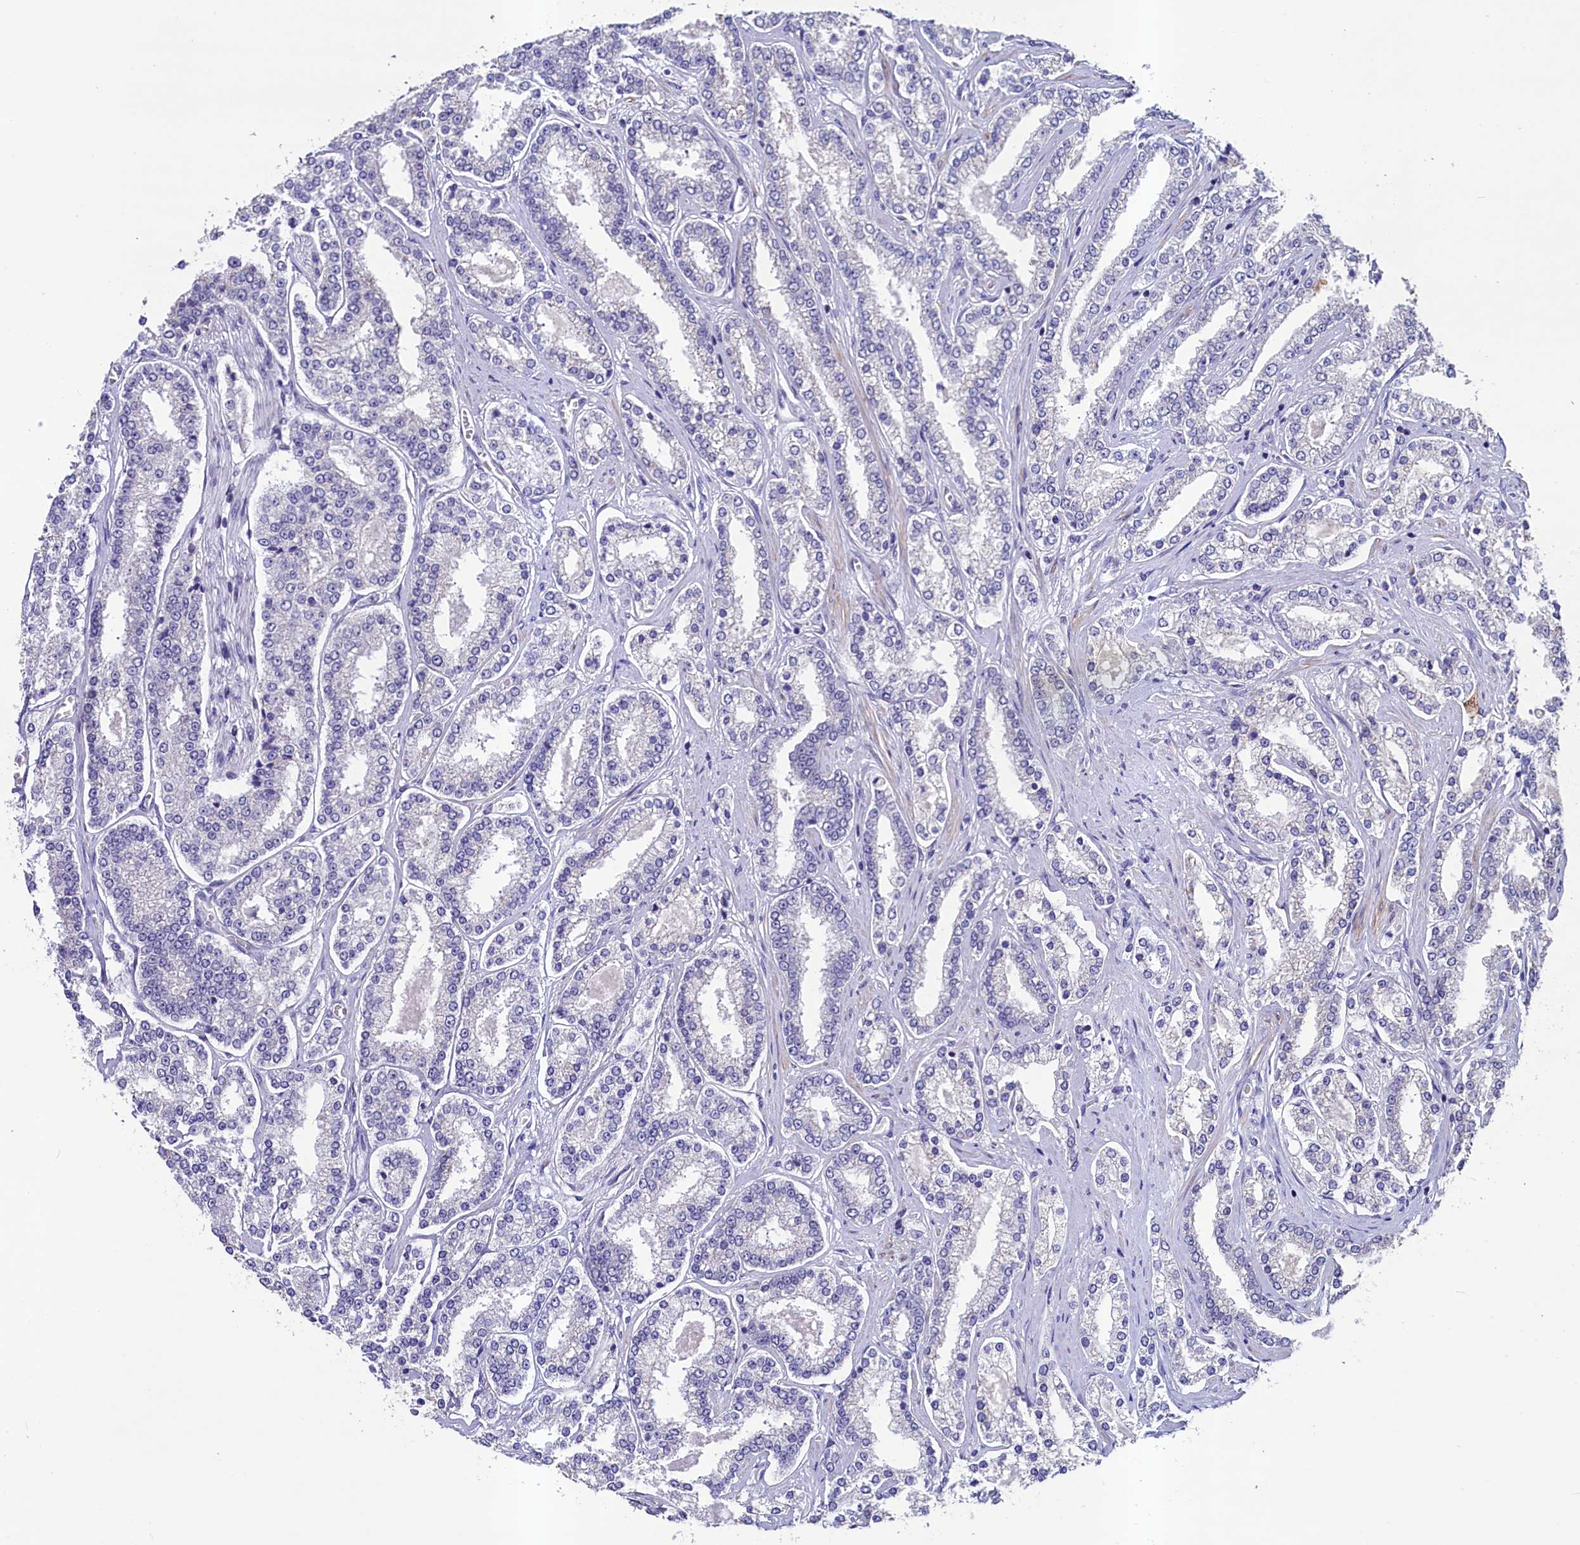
{"staining": {"intensity": "negative", "quantity": "none", "location": "none"}, "tissue": "prostate cancer", "cell_type": "Tumor cells", "image_type": "cancer", "snomed": [{"axis": "morphology", "description": "Normal tissue, NOS"}, {"axis": "morphology", "description": "Adenocarcinoma, High grade"}, {"axis": "topography", "description": "Prostate"}], "caption": "Immunohistochemical staining of human adenocarcinoma (high-grade) (prostate) exhibits no significant expression in tumor cells.", "gene": "SCD5", "patient": {"sex": "male", "age": 83}}